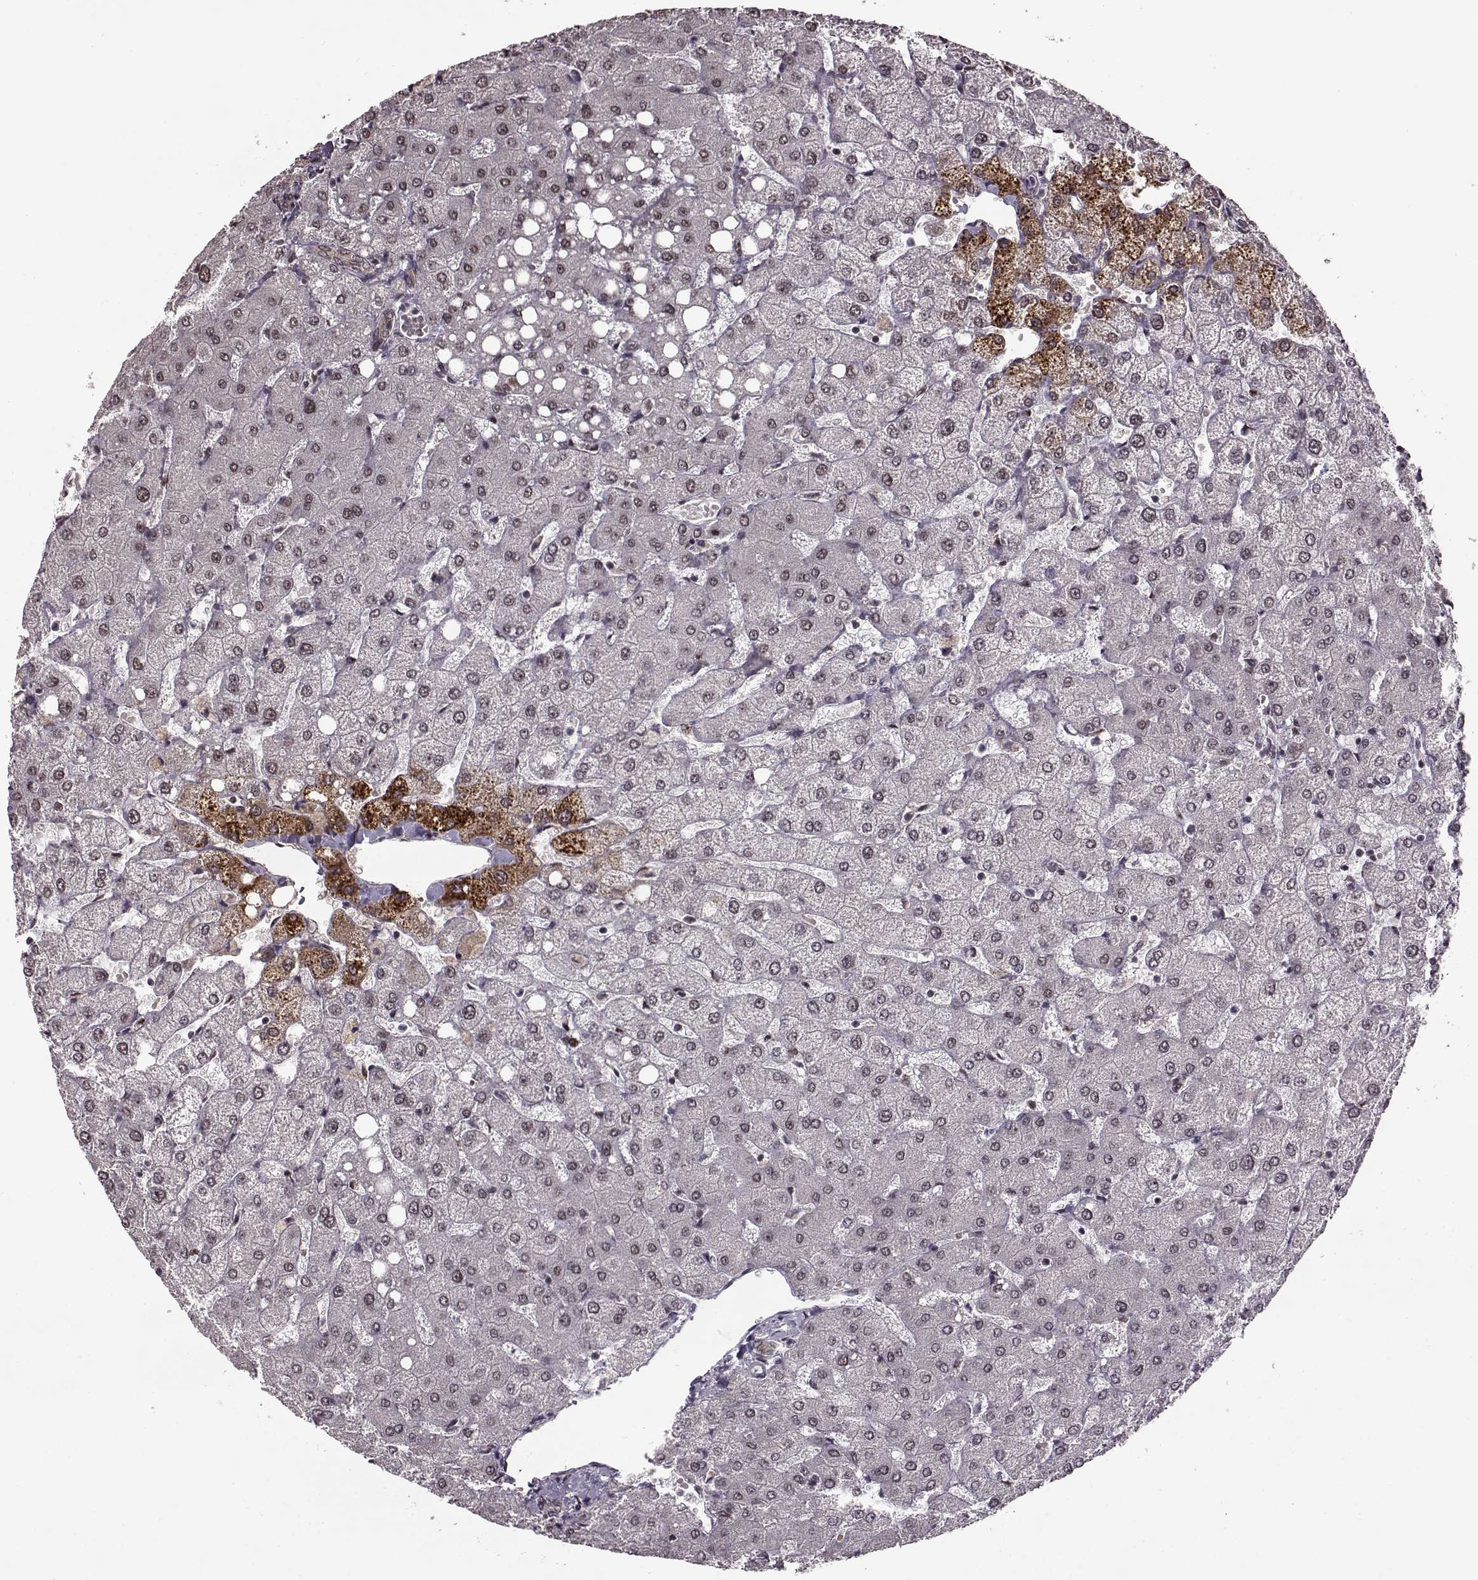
{"staining": {"intensity": "negative", "quantity": "none", "location": "none"}, "tissue": "liver", "cell_type": "Cholangiocytes", "image_type": "normal", "snomed": [{"axis": "morphology", "description": "Normal tissue, NOS"}, {"axis": "topography", "description": "Liver"}], "caption": "Immunohistochemistry (IHC) micrograph of unremarkable human liver stained for a protein (brown), which shows no positivity in cholangiocytes.", "gene": "FTO", "patient": {"sex": "female", "age": 54}}